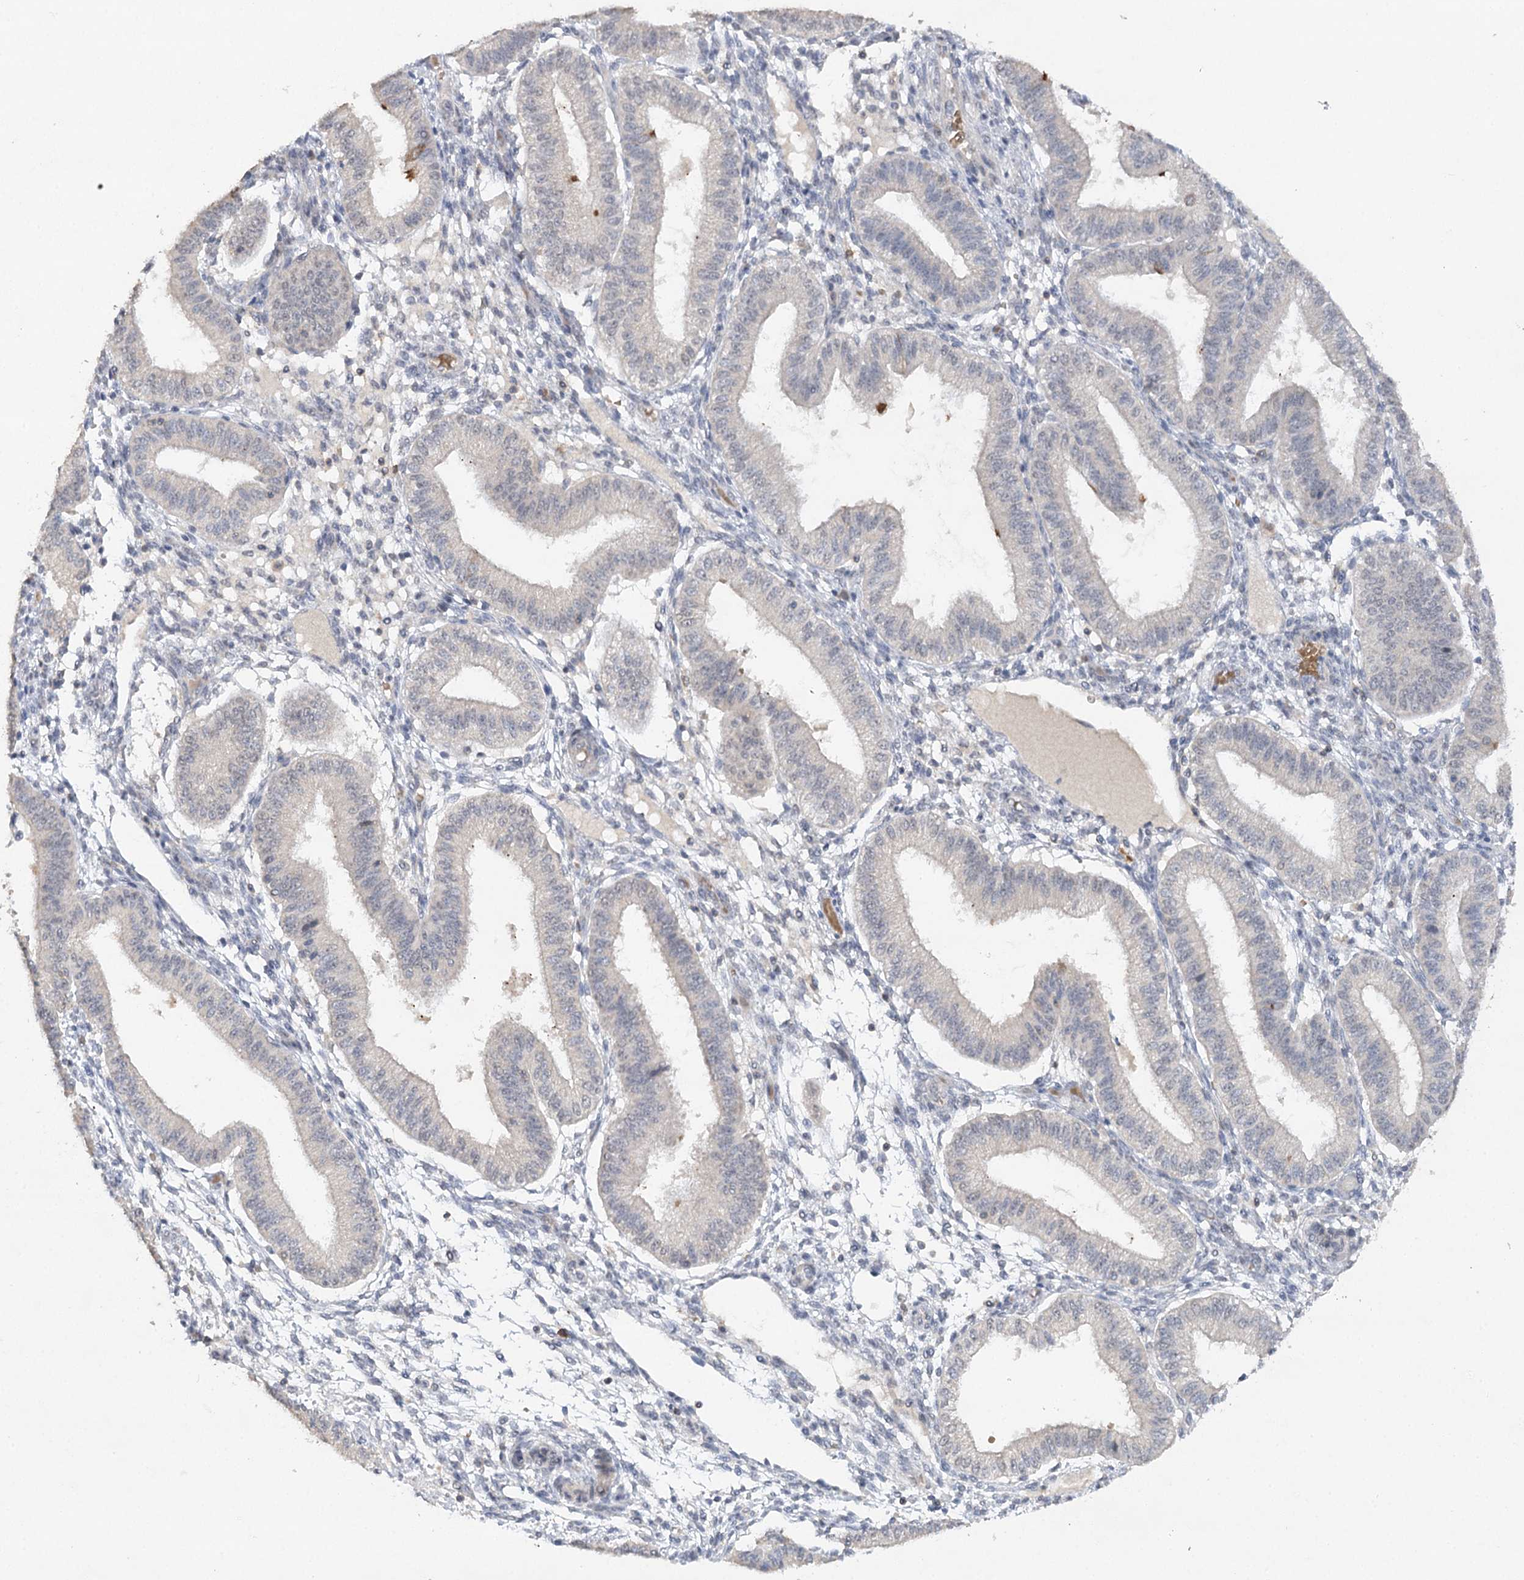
{"staining": {"intensity": "negative", "quantity": "none", "location": "none"}, "tissue": "endometrium", "cell_type": "Cells in endometrial stroma", "image_type": "normal", "snomed": [{"axis": "morphology", "description": "Normal tissue, NOS"}, {"axis": "topography", "description": "Endometrium"}], "caption": "This is an immunohistochemistry (IHC) image of benign endometrium. There is no staining in cells in endometrial stroma.", "gene": "TRAF3IP1", "patient": {"sex": "female", "age": 39}}